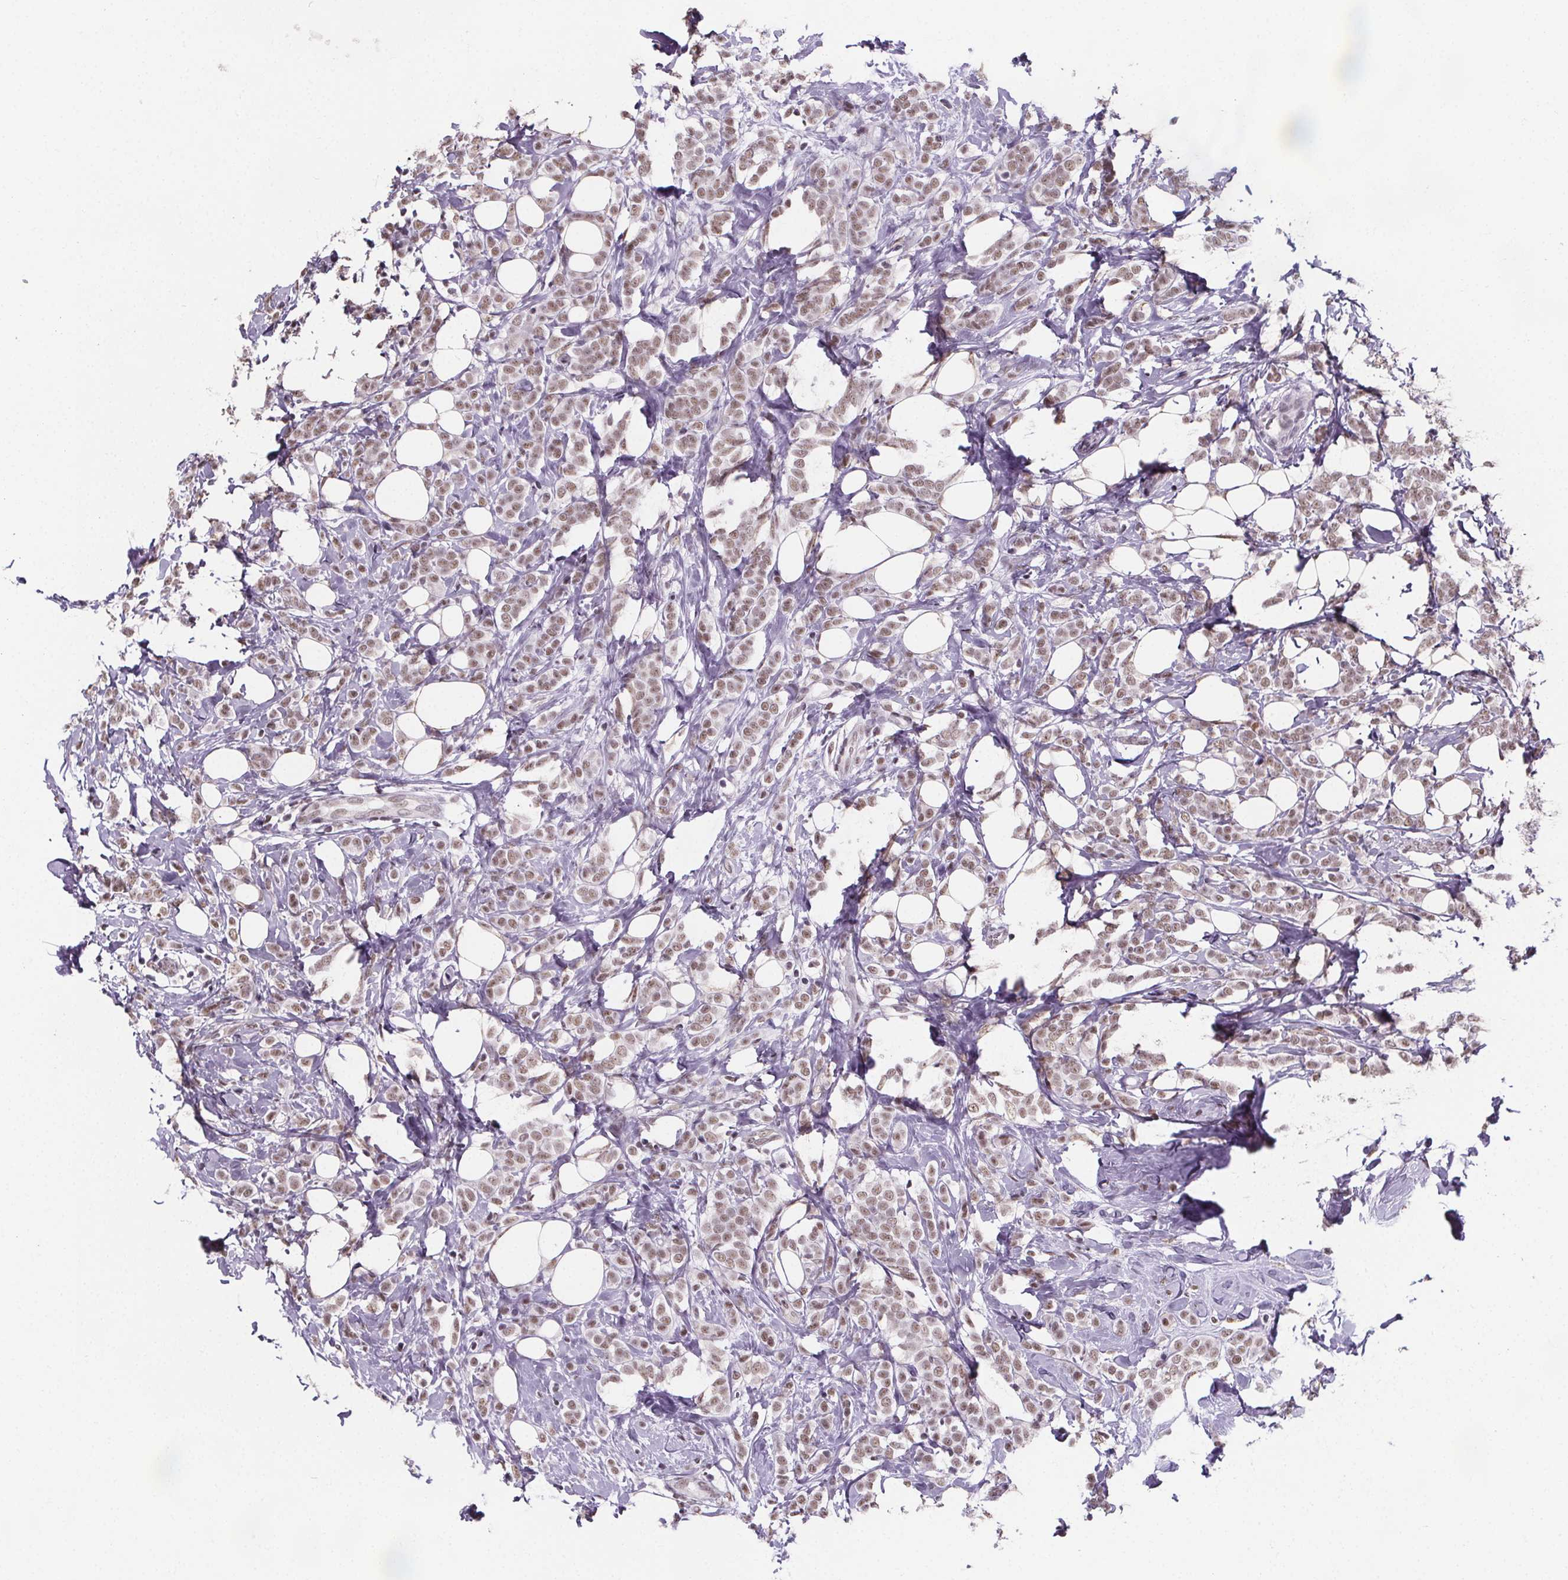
{"staining": {"intensity": "moderate", "quantity": ">75%", "location": "nuclear"}, "tissue": "breast cancer", "cell_type": "Tumor cells", "image_type": "cancer", "snomed": [{"axis": "morphology", "description": "Lobular carcinoma"}, {"axis": "topography", "description": "Breast"}], "caption": "Approximately >75% of tumor cells in human lobular carcinoma (breast) reveal moderate nuclear protein positivity as visualized by brown immunohistochemical staining.", "gene": "ZNF572", "patient": {"sex": "female", "age": 49}}